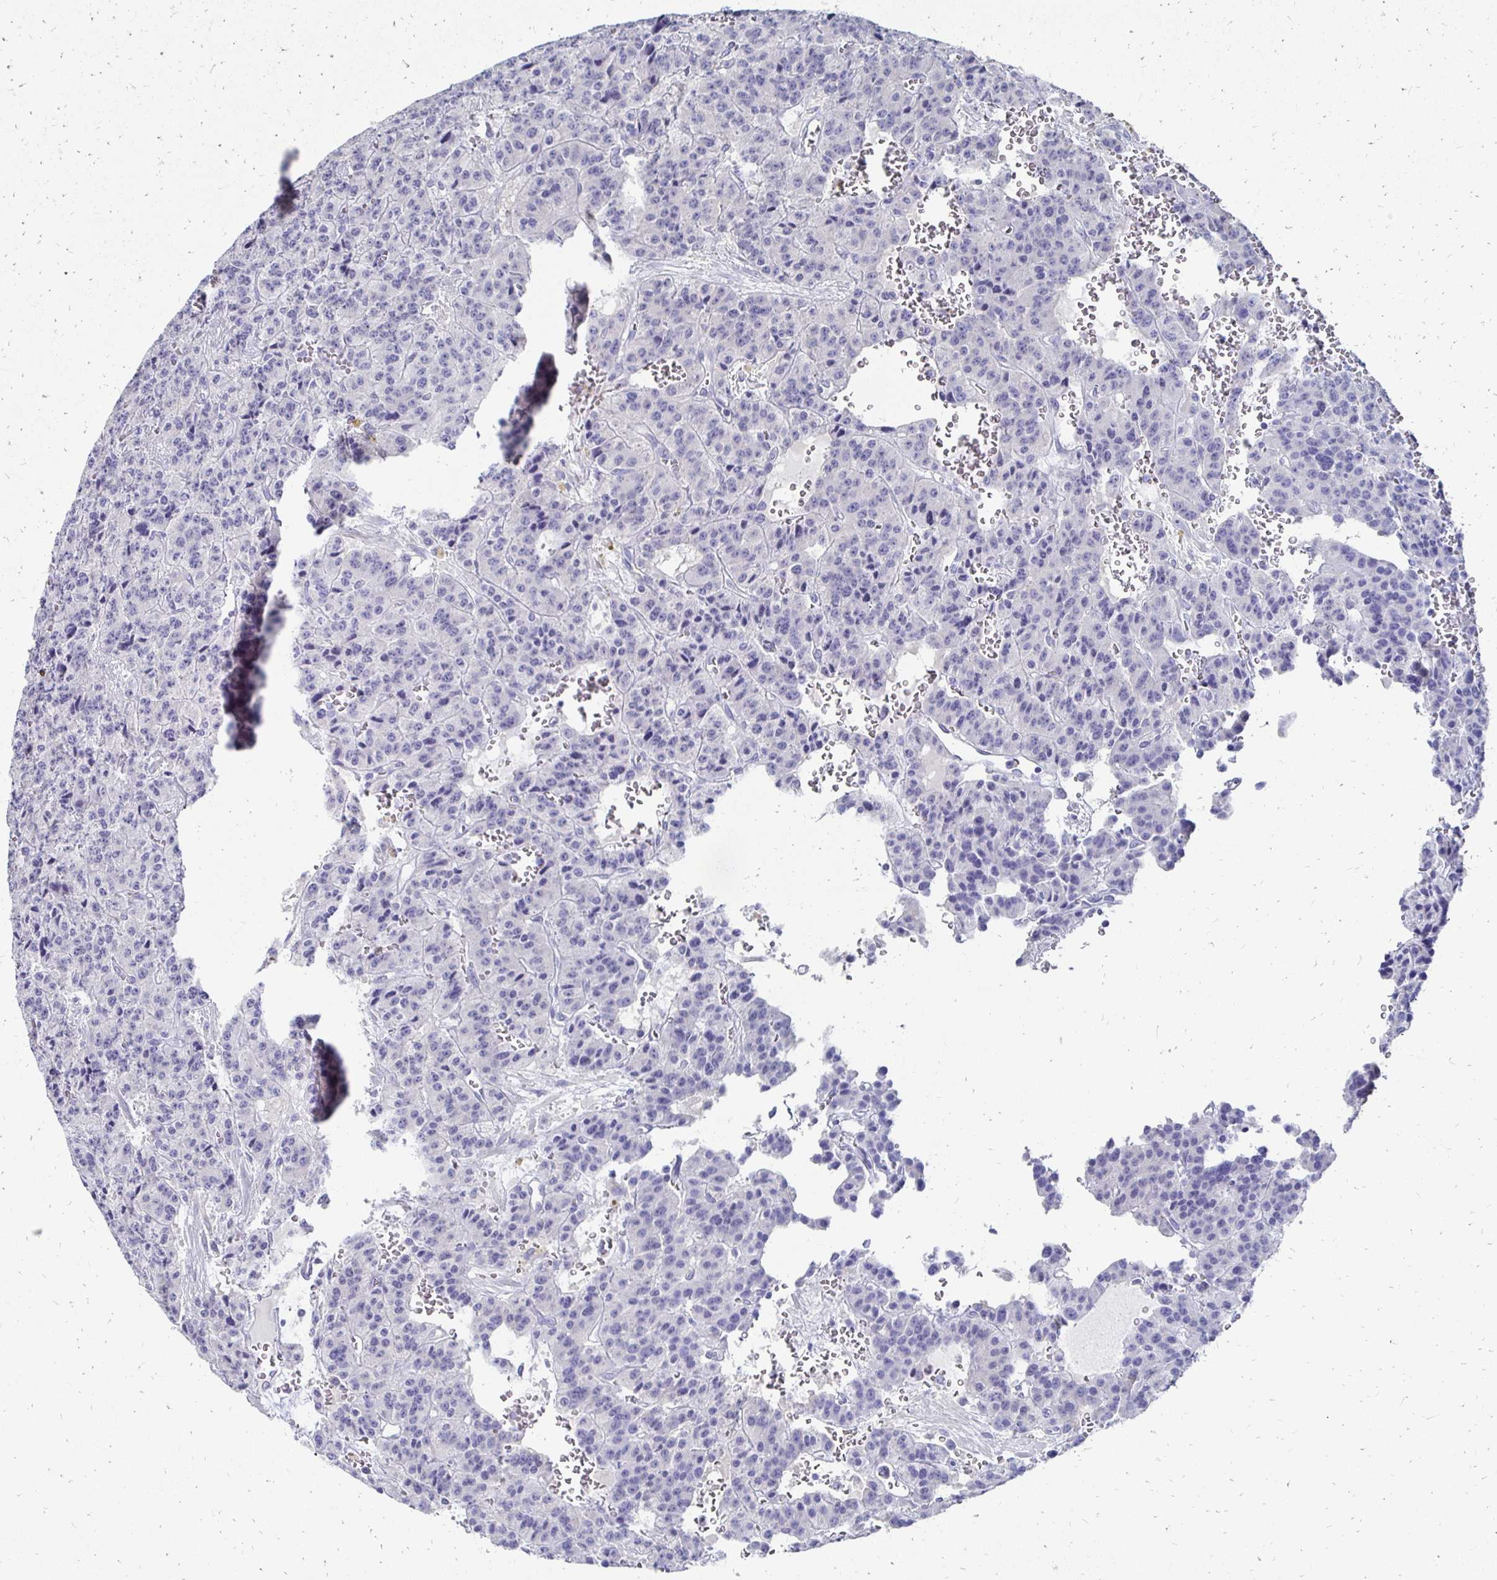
{"staining": {"intensity": "negative", "quantity": "none", "location": "none"}, "tissue": "carcinoid", "cell_type": "Tumor cells", "image_type": "cancer", "snomed": [{"axis": "morphology", "description": "Carcinoid, malignant, NOS"}, {"axis": "topography", "description": "Lung"}], "caption": "Micrograph shows no protein positivity in tumor cells of malignant carcinoid tissue. The staining is performed using DAB (3,3'-diaminobenzidine) brown chromogen with nuclei counter-stained in using hematoxylin.", "gene": "SYCP3", "patient": {"sex": "female", "age": 71}}